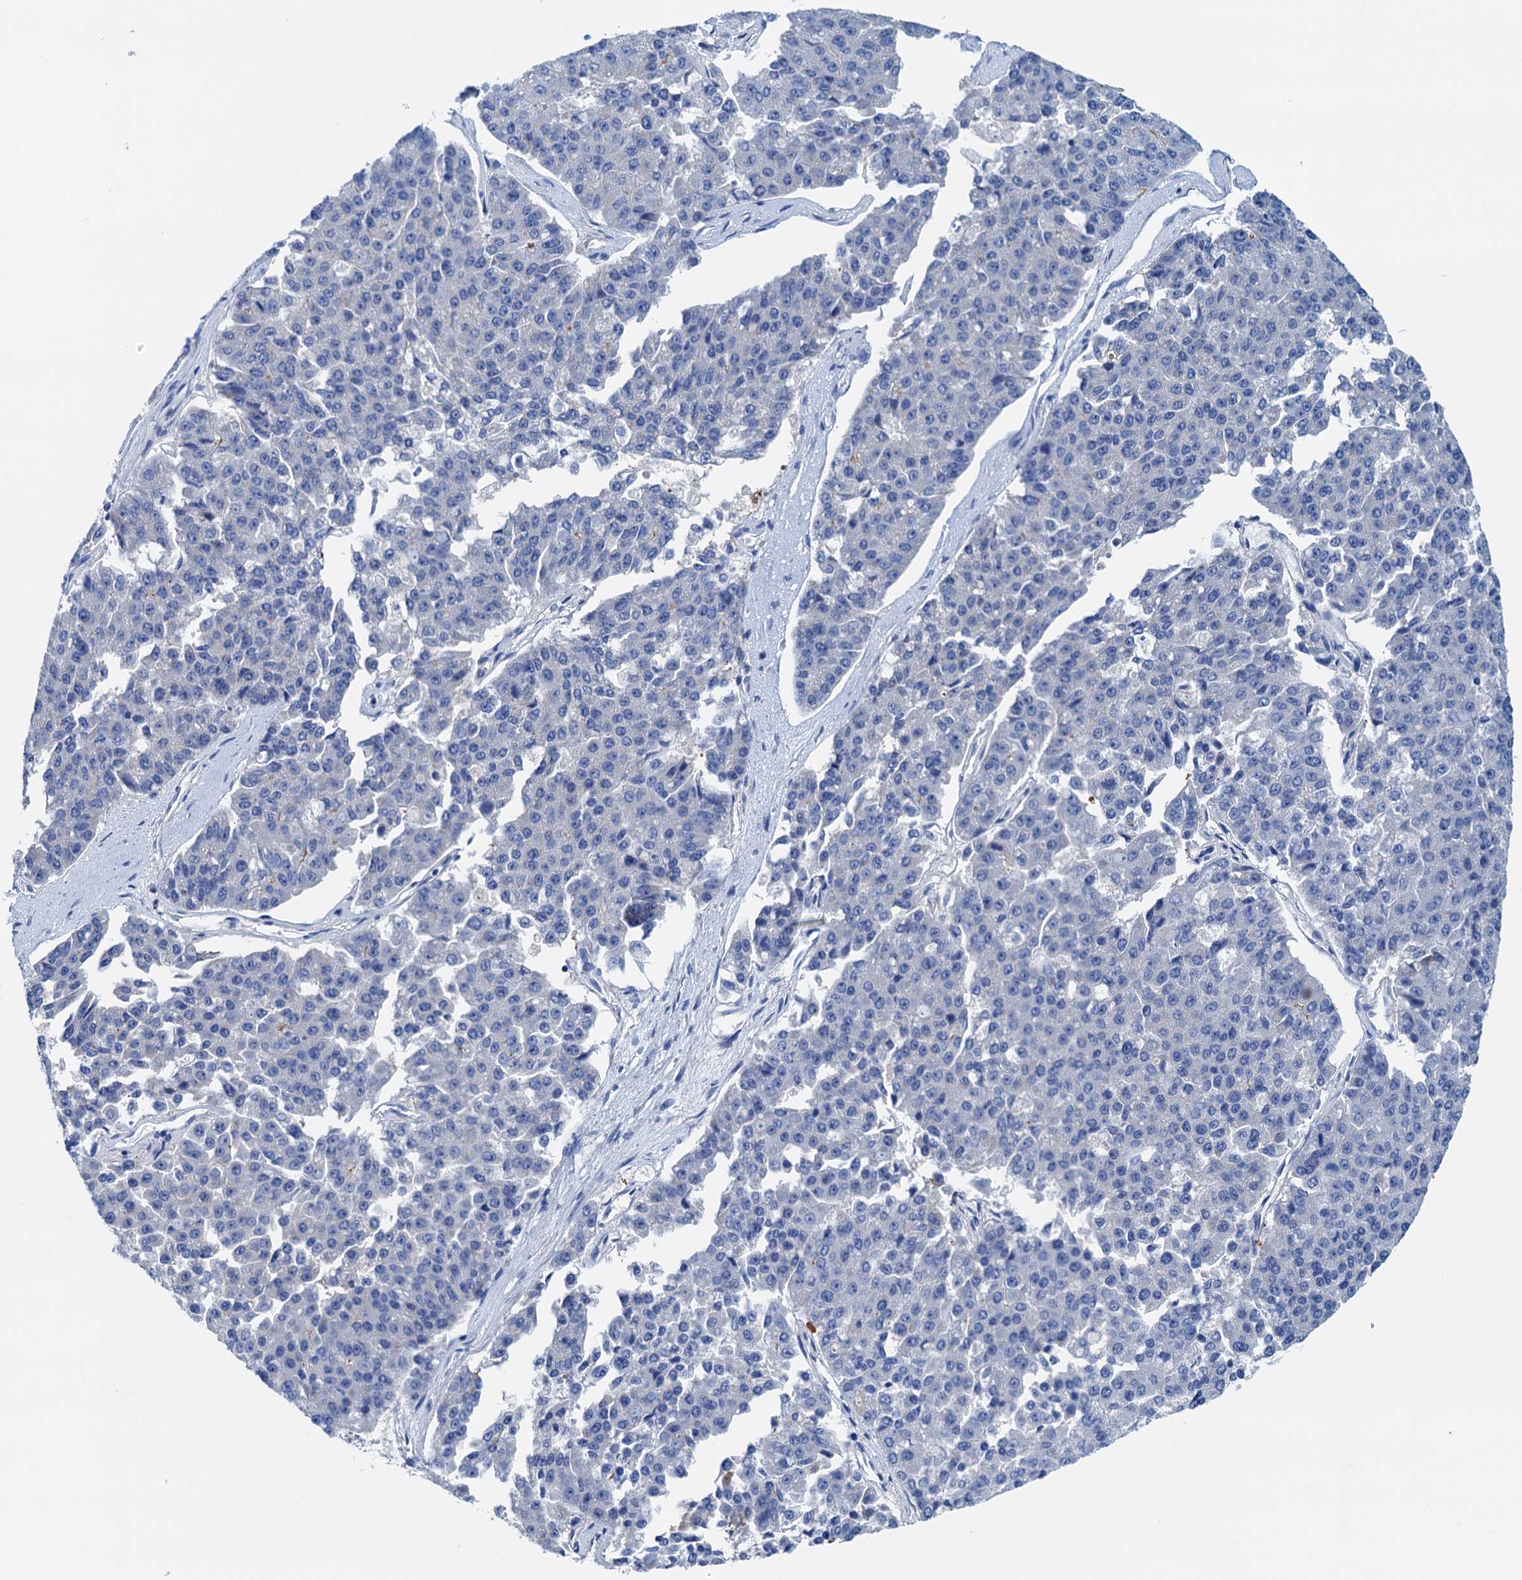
{"staining": {"intensity": "negative", "quantity": "none", "location": "none"}, "tissue": "pancreatic cancer", "cell_type": "Tumor cells", "image_type": "cancer", "snomed": [{"axis": "morphology", "description": "Adenocarcinoma, NOS"}, {"axis": "topography", "description": "Pancreas"}], "caption": "Immunohistochemistry photomicrograph of neoplastic tissue: human pancreatic cancer (adenocarcinoma) stained with DAB (3,3'-diaminobenzidine) exhibits no significant protein positivity in tumor cells.", "gene": "KNDC1", "patient": {"sex": "male", "age": 50}}